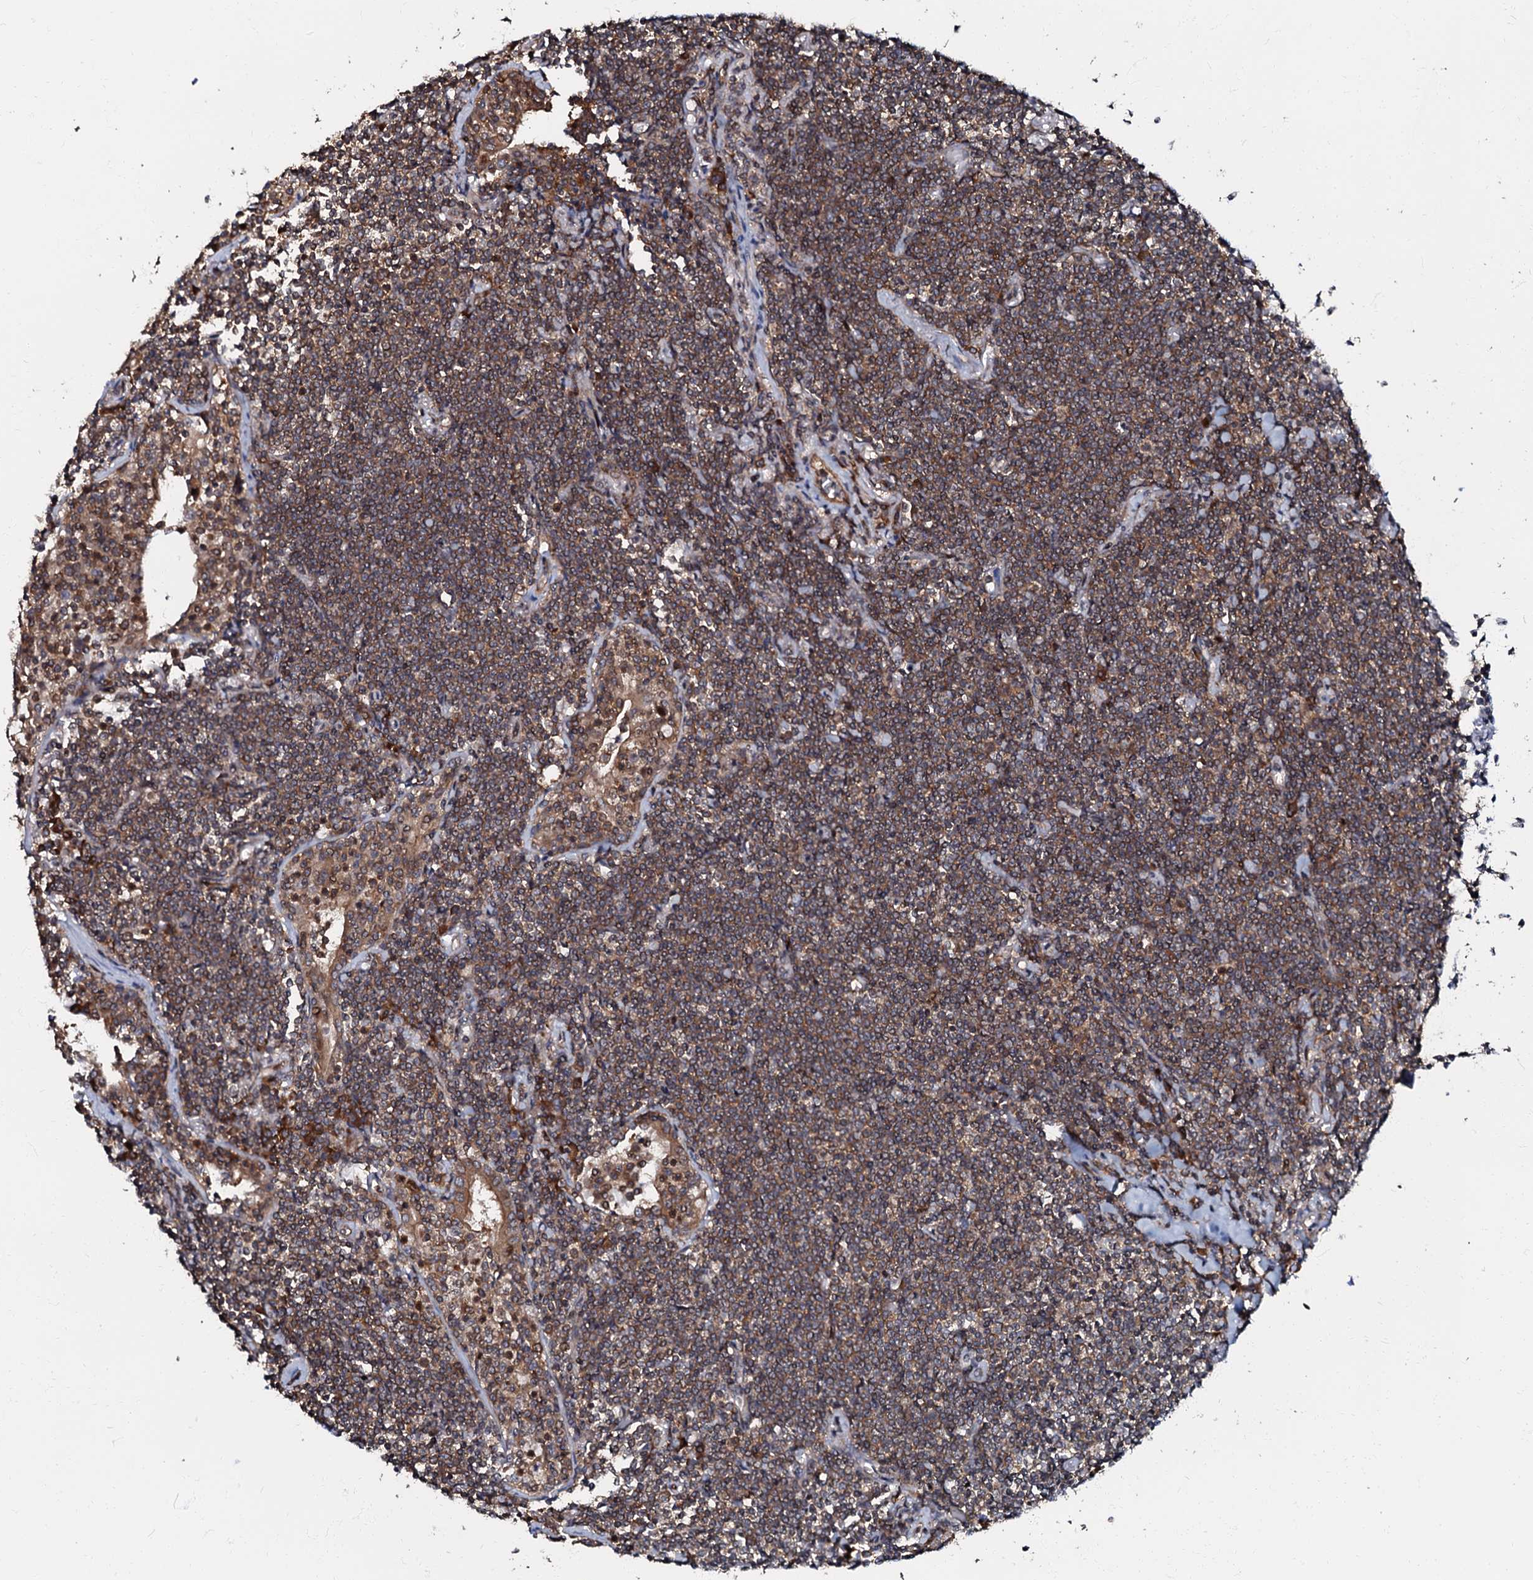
{"staining": {"intensity": "moderate", "quantity": "25%-75%", "location": "cytoplasmic/membranous"}, "tissue": "lymphoma", "cell_type": "Tumor cells", "image_type": "cancer", "snomed": [{"axis": "morphology", "description": "Malignant lymphoma, non-Hodgkin's type, Low grade"}, {"axis": "topography", "description": "Lung"}], "caption": "Lymphoma stained with DAB IHC reveals medium levels of moderate cytoplasmic/membranous positivity in approximately 25%-75% of tumor cells. (DAB = brown stain, brightfield microscopy at high magnification).", "gene": "OSBP", "patient": {"sex": "female", "age": 71}}